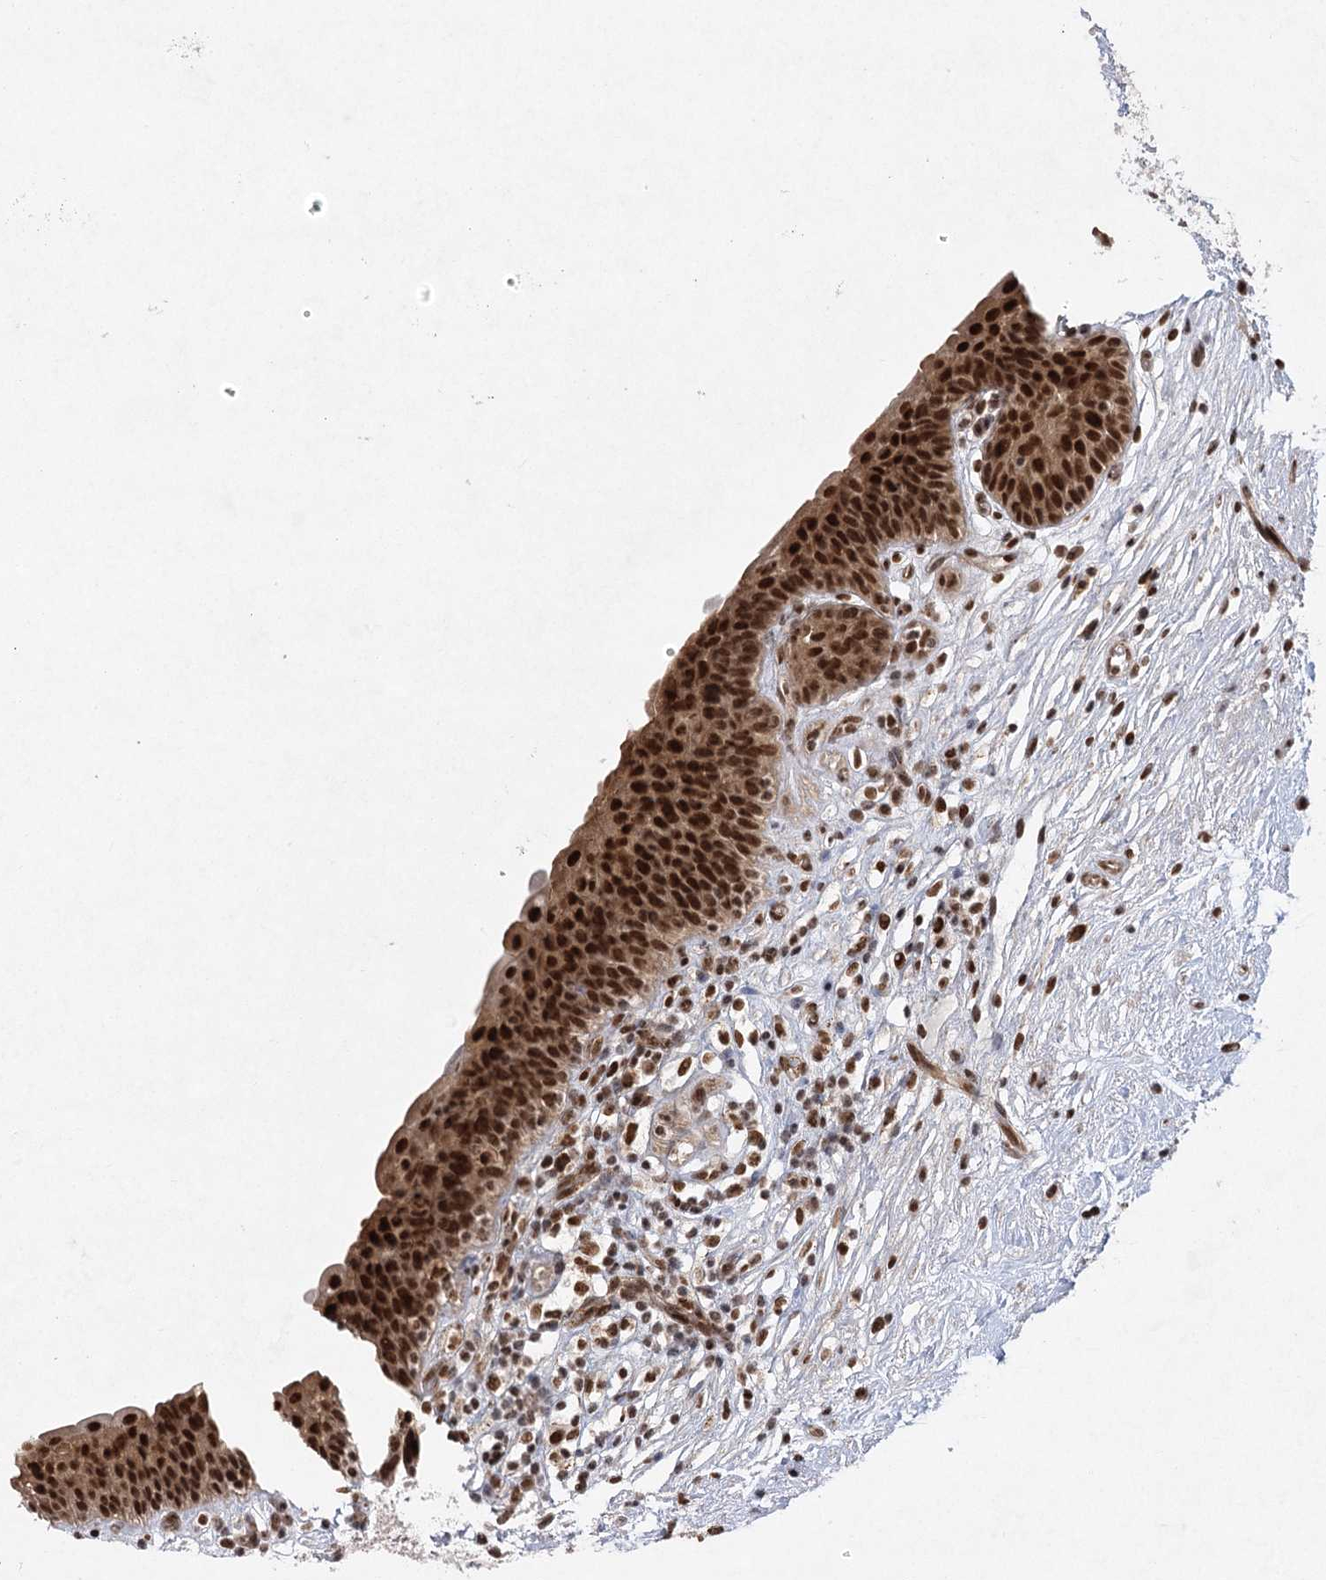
{"staining": {"intensity": "strong", "quantity": ">75%", "location": "nuclear"}, "tissue": "urinary bladder", "cell_type": "Urothelial cells", "image_type": "normal", "snomed": [{"axis": "morphology", "description": "Normal tissue, NOS"}, {"axis": "topography", "description": "Urinary bladder"}], "caption": "High-magnification brightfield microscopy of benign urinary bladder stained with DAB (brown) and counterstained with hematoxylin (blue). urothelial cells exhibit strong nuclear expression is appreciated in about>75% of cells. The protein of interest is stained brown, and the nuclei are stained in blue (DAB IHC with brightfield microscopy, high magnification).", "gene": "ZCCHC8", "patient": {"sex": "male", "age": 83}}